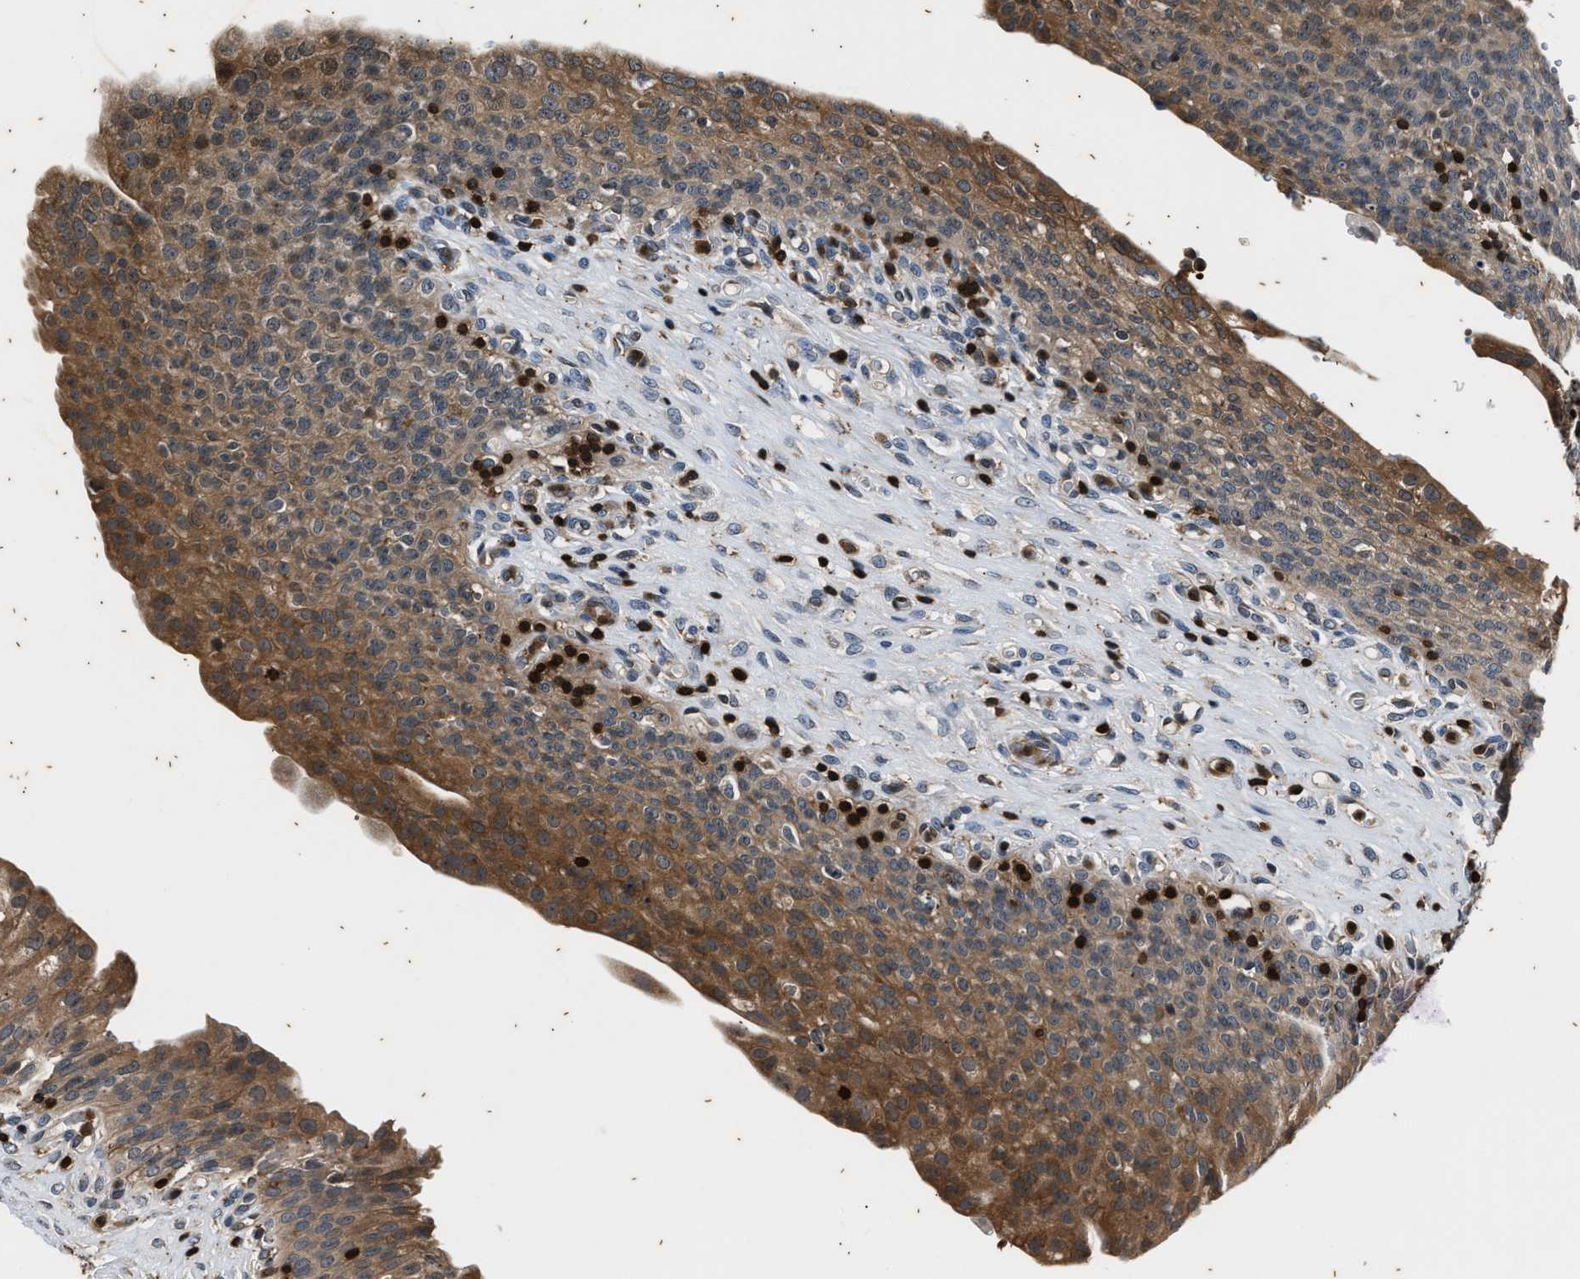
{"staining": {"intensity": "moderate", "quantity": ">75%", "location": "cytoplasmic/membranous"}, "tissue": "urinary bladder", "cell_type": "Urothelial cells", "image_type": "normal", "snomed": [{"axis": "morphology", "description": "Urothelial carcinoma, High grade"}, {"axis": "topography", "description": "Urinary bladder"}], "caption": "Immunohistochemical staining of normal human urinary bladder exhibits >75% levels of moderate cytoplasmic/membranous protein positivity in approximately >75% of urothelial cells. Using DAB (3,3'-diaminobenzidine) (brown) and hematoxylin (blue) stains, captured at high magnification using brightfield microscopy.", "gene": "PTPN7", "patient": {"sex": "male", "age": 46}}